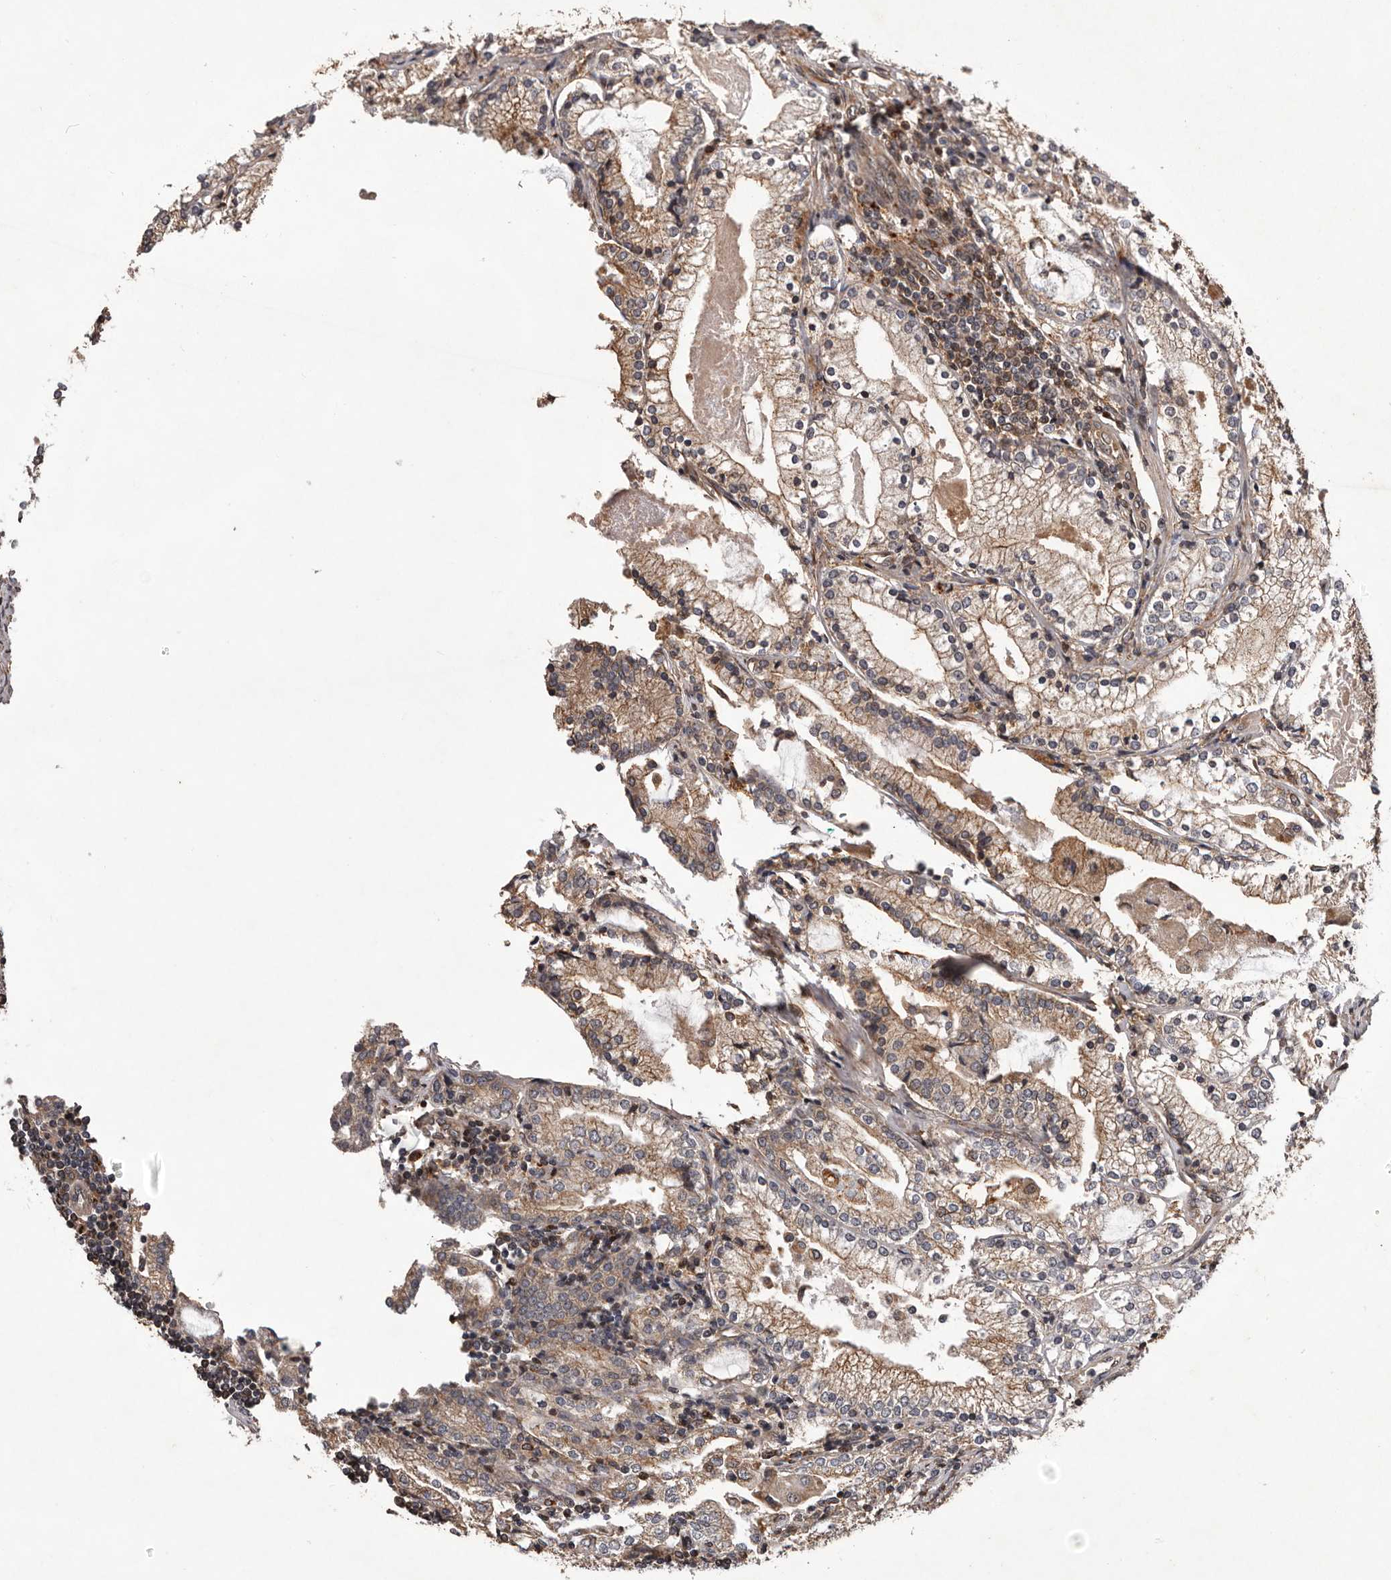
{"staining": {"intensity": "weak", "quantity": ">75%", "location": "cytoplasmic/membranous"}, "tissue": "prostate cancer", "cell_type": "Tumor cells", "image_type": "cancer", "snomed": [{"axis": "morphology", "description": "Adenocarcinoma, High grade"}, {"axis": "topography", "description": "Prostate"}], "caption": "Tumor cells demonstrate low levels of weak cytoplasmic/membranous expression in about >75% of cells in human prostate cancer.", "gene": "GADD45B", "patient": {"sex": "male", "age": 63}}